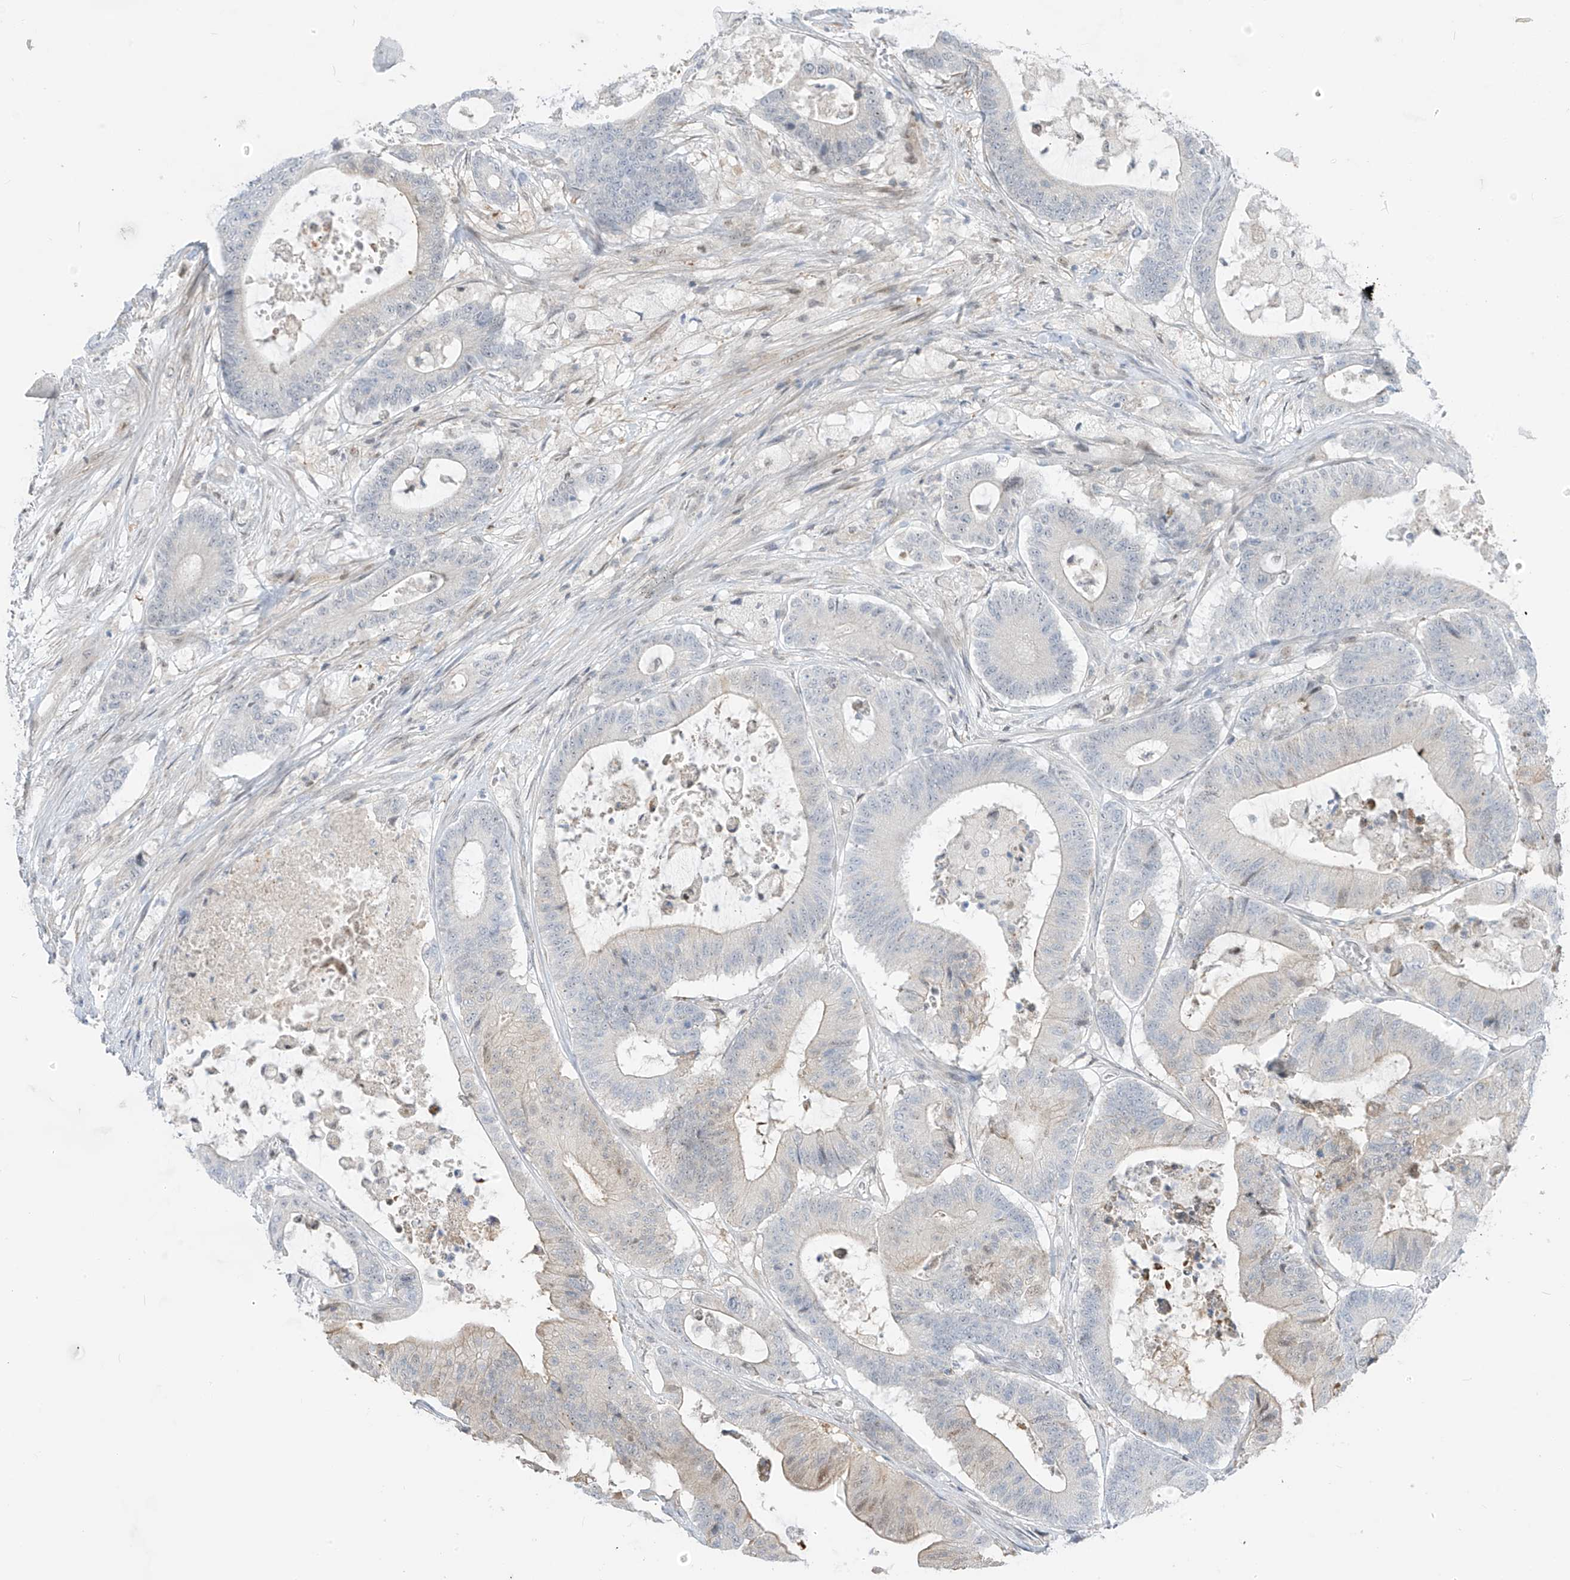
{"staining": {"intensity": "weak", "quantity": "<25%", "location": "cytoplasmic/membranous"}, "tissue": "colorectal cancer", "cell_type": "Tumor cells", "image_type": "cancer", "snomed": [{"axis": "morphology", "description": "Adenocarcinoma, NOS"}, {"axis": "topography", "description": "Colon"}], "caption": "A high-resolution micrograph shows immunohistochemistry (IHC) staining of colorectal adenocarcinoma, which displays no significant expression in tumor cells.", "gene": "ASPRV1", "patient": {"sex": "female", "age": 84}}